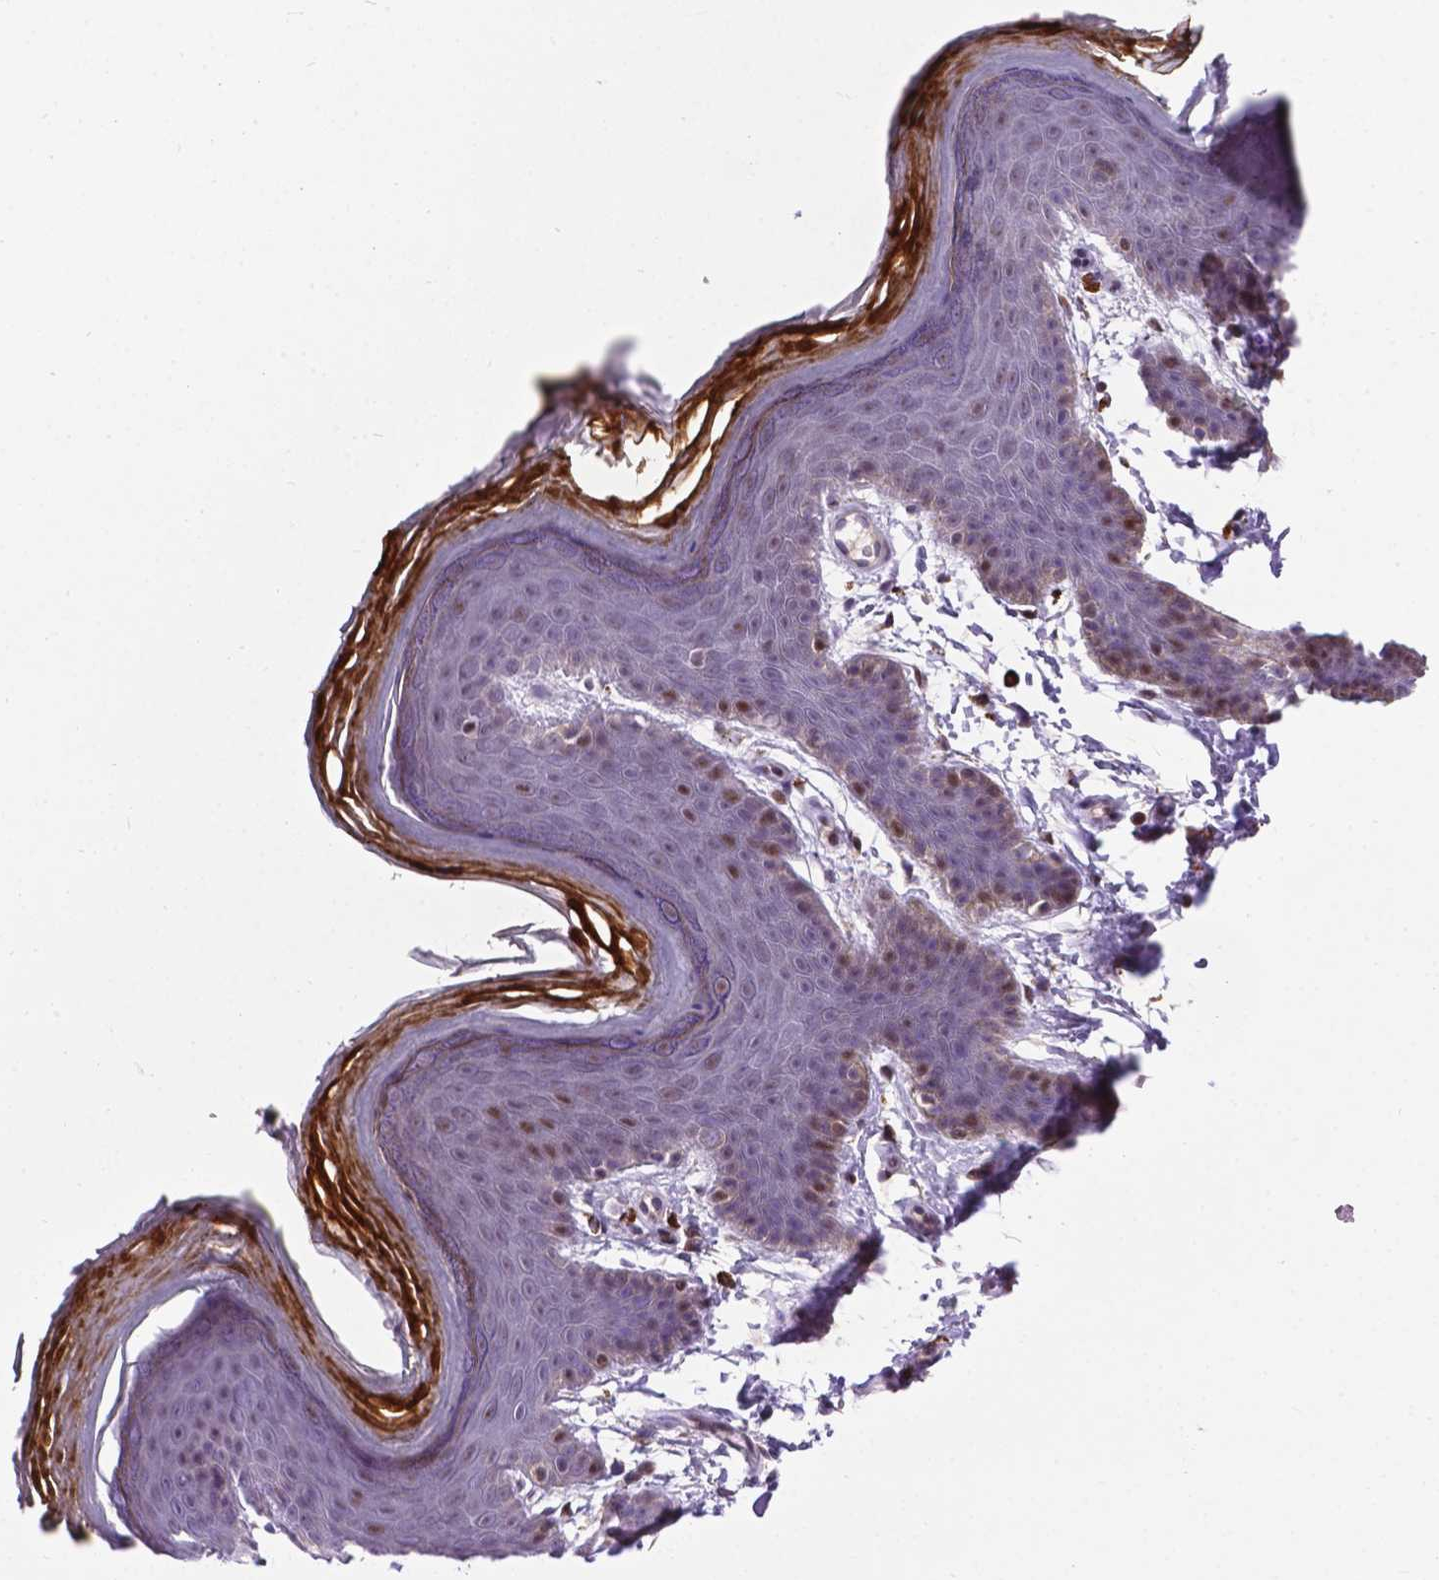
{"staining": {"intensity": "moderate", "quantity": "<25%", "location": "nuclear"}, "tissue": "skin", "cell_type": "Epidermal cells", "image_type": "normal", "snomed": [{"axis": "morphology", "description": "Normal tissue, NOS"}, {"axis": "topography", "description": "Anal"}], "caption": "Brown immunohistochemical staining in unremarkable skin exhibits moderate nuclear expression in about <25% of epidermal cells. (DAB (3,3'-diaminobenzidine) = brown stain, brightfield microscopy at high magnification).", "gene": "SMAD2", "patient": {"sex": "male", "age": 53}}